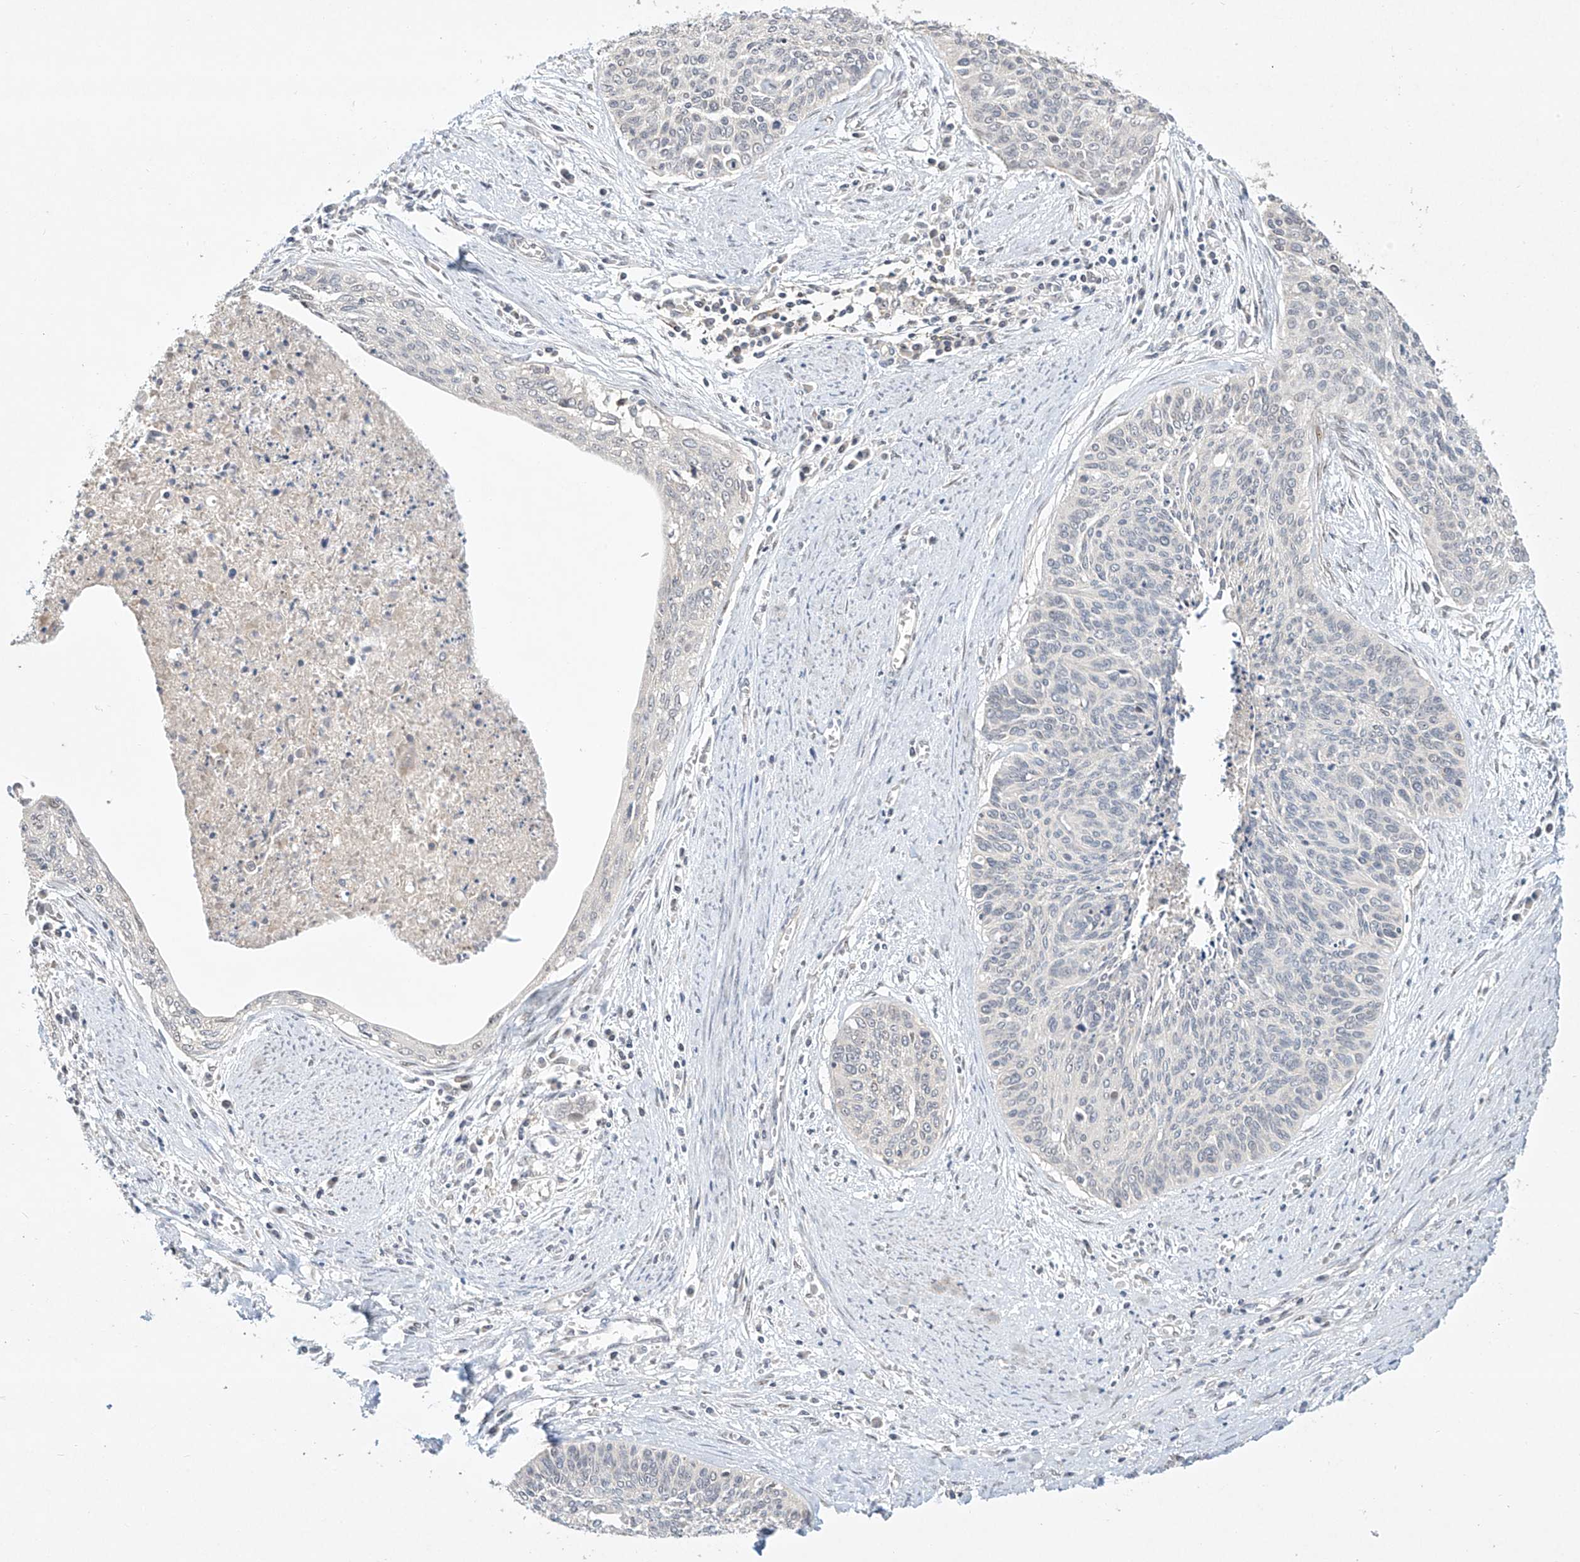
{"staining": {"intensity": "negative", "quantity": "none", "location": "none"}, "tissue": "cervical cancer", "cell_type": "Tumor cells", "image_type": "cancer", "snomed": [{"axis": "morphology", "description": "Squamous cell carcinoma, NOS"}, {"axis": "topography", "description": "Cervix"}], "caption": "IHC of squamous cell carcinoma (cervical) demonstrates no expression in tumor cells.", "gene": "TASP1", "patient": {"sex": "female", "age": 55}}